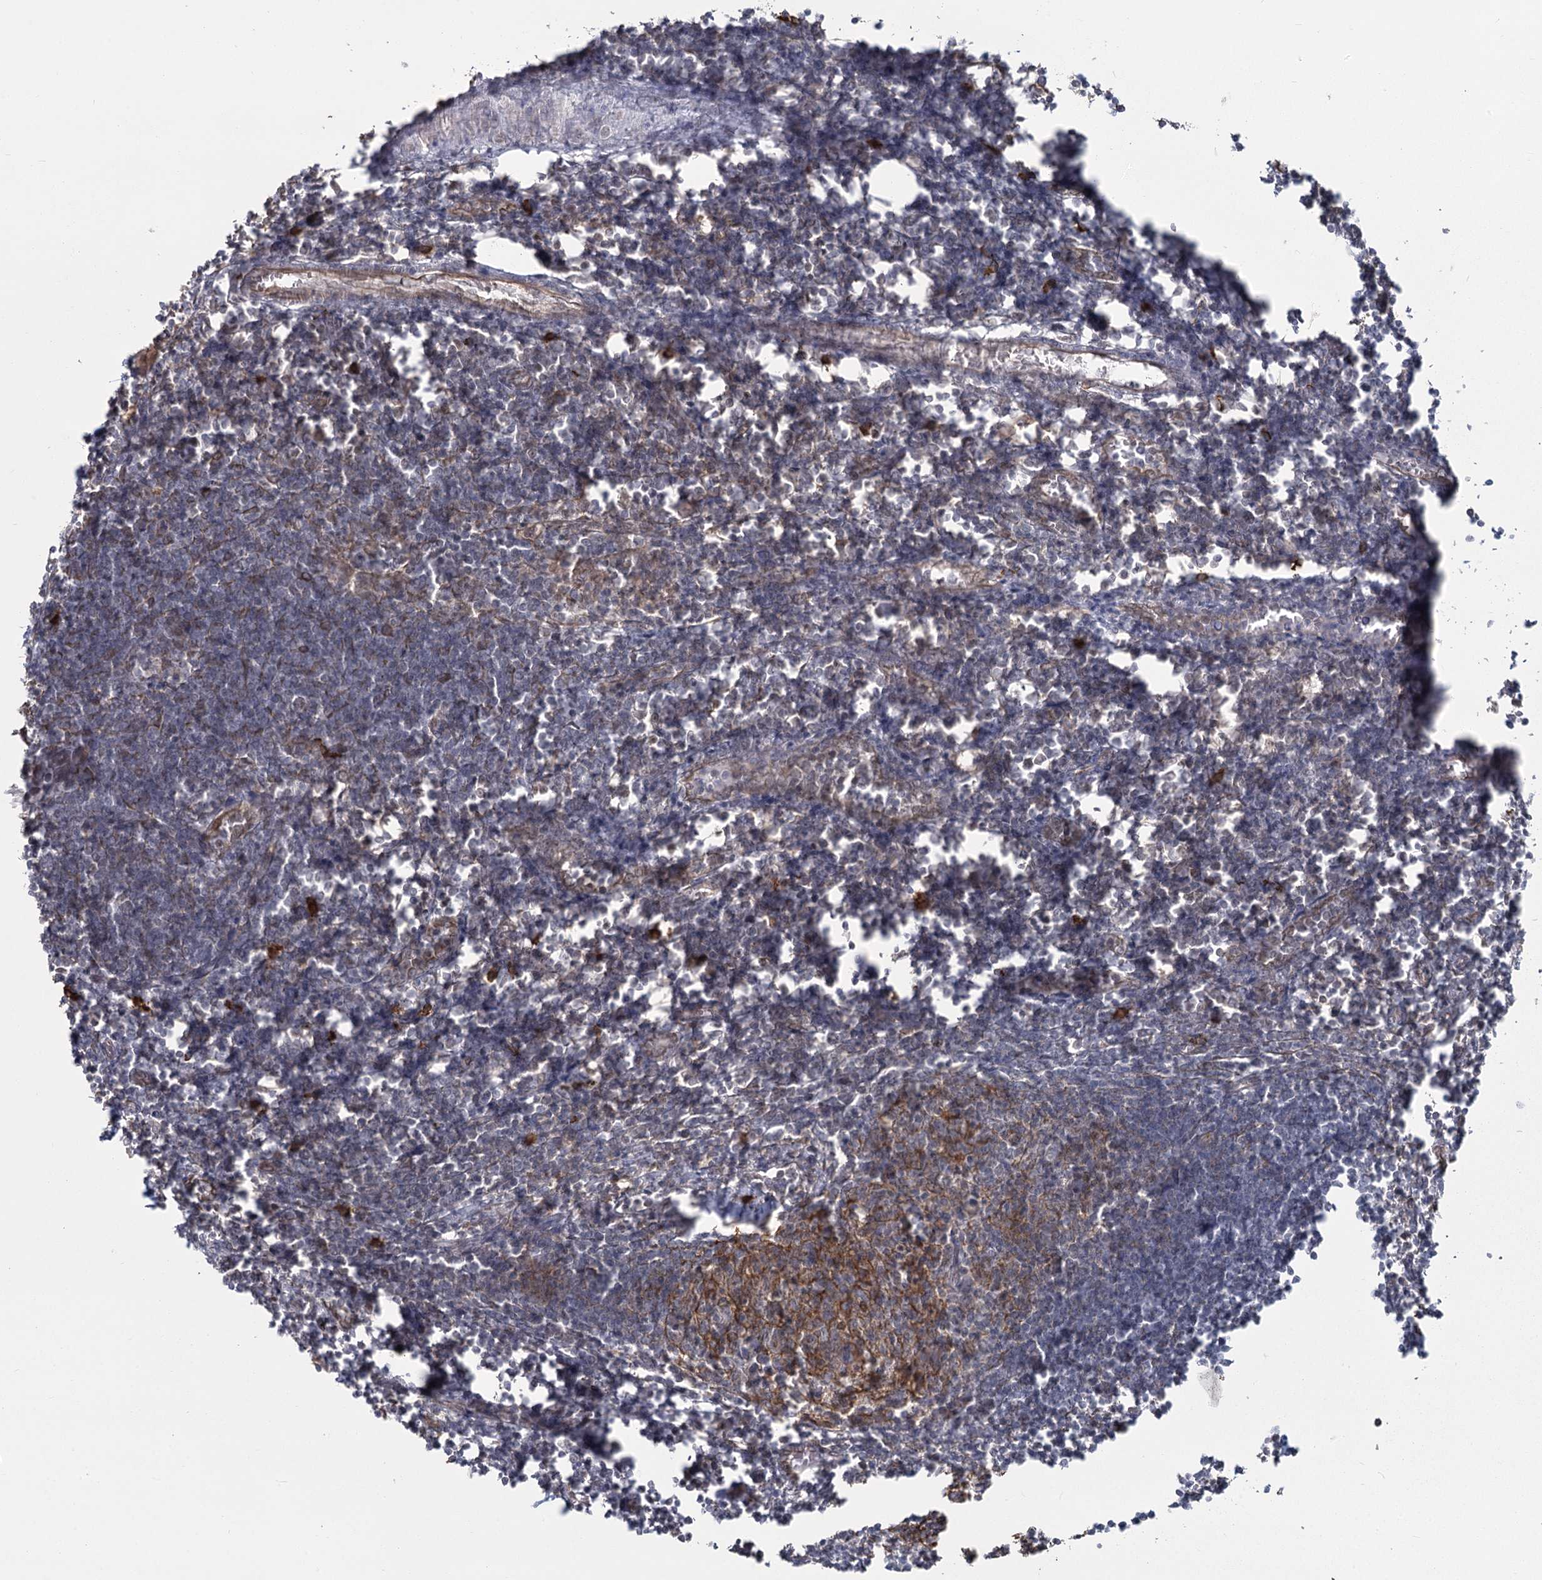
{"staining": {"intensity": "moderate", "quantity": "<25%", "location": "cytoplasmic/membranous"}, "tissue": "lymph node", "cell_type": "Germinal center cells", "image_type": "normal", "snomed": [{"axis": "morphology", "description": "Normal tissue, NOS"}, {"axis": "morphology", "description": "Malignant melanoma, Metastatic site"}, {"axis": "topography", "description": "Lymph node"}], "caption": "Immunohistochemistry (IHC) staining of normal lymph node, which shows low levels of moderate cytoplasmic/membranous staining in about <25% of germinal center cells indicating moderate cytoplasmic/membranous protein expression. The staining was performed using DAB (3,3'-diaminobenzidine) (brown) for protein detection and nuclei were counterstained in hematoxylin (blue).", "gene": "AP2M1", "patient": {"sex": "male", "age": 41}}